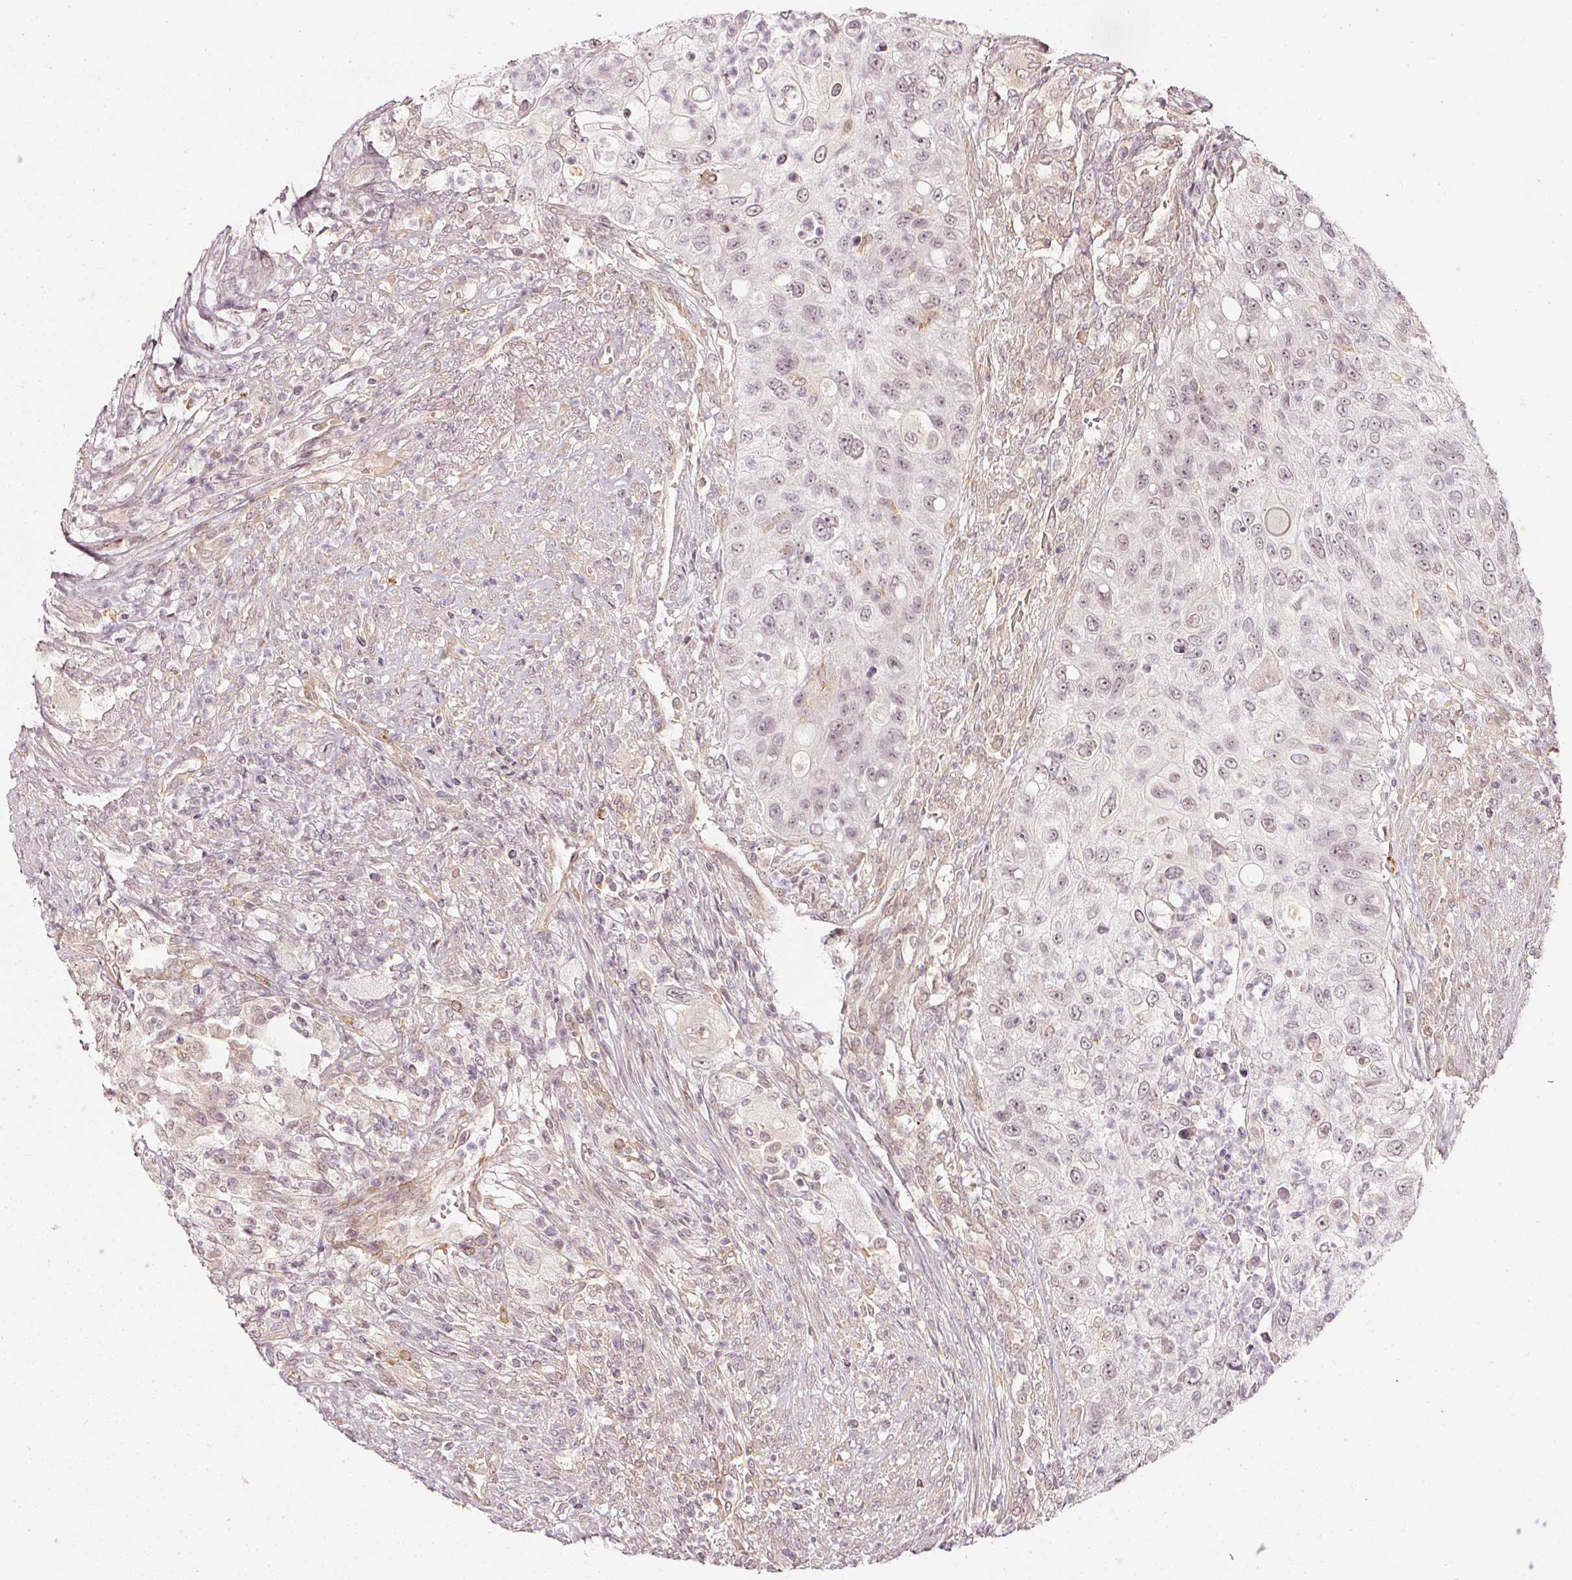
{"staining": {"intensity": "negative", "quantity": "none", "location": "none"}, "tissue": "urothelial cancer", "cell_type": "Tumor cells", "image_type": "cancer", "snomed": [{"axis": "morphology", "description": "Urothelial carcinoma, High grade"}, {"axis": "topography", "description": "Urinary bladder"}], "caption": "A histopathology image of high-grade urothelial carcinoma stained for a protein displays no brown staining in tumor cells. (IHC, brightfield microscopy, high magnification).", "gene": "DRD2", "patient": {"sex": "female", "age": 60}}